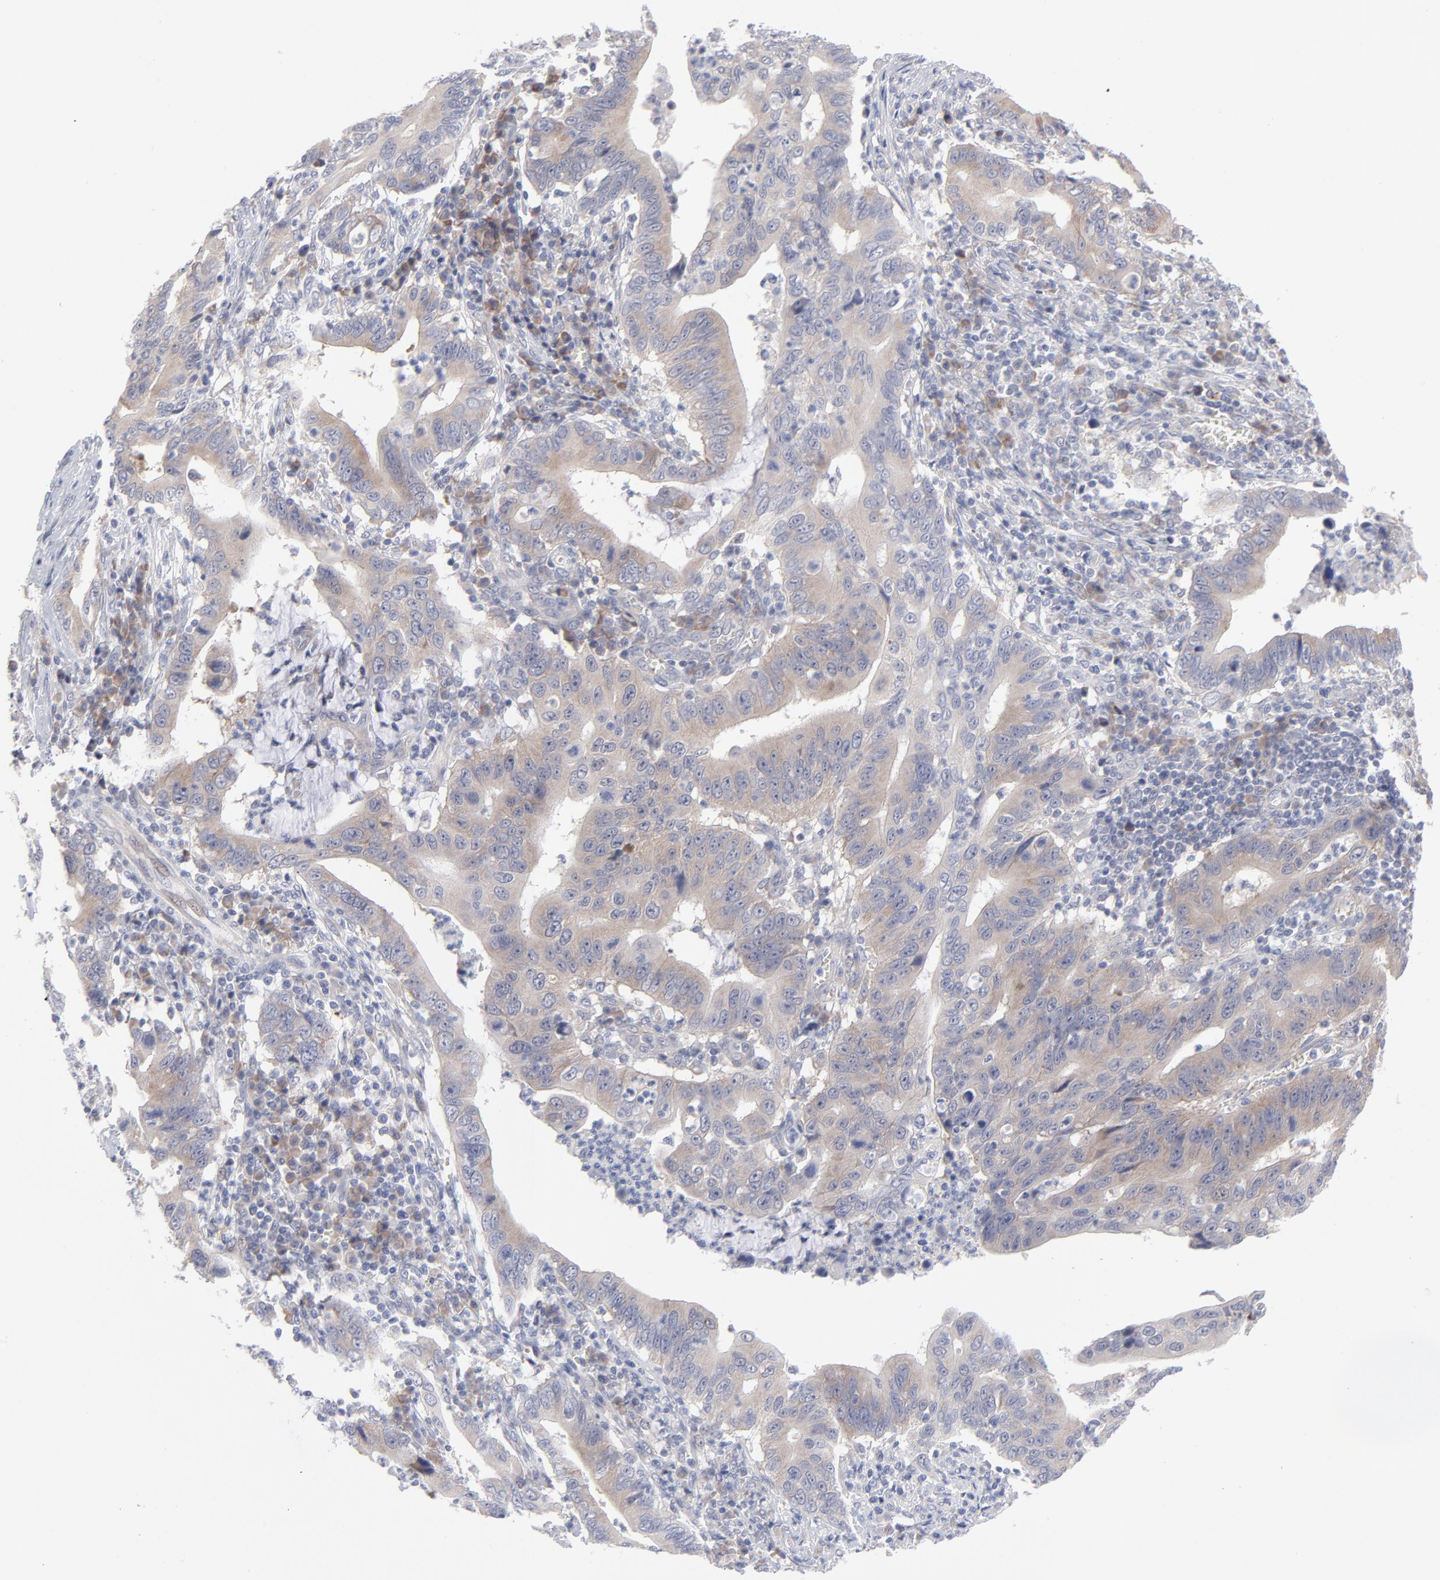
{"staining": {"intensity": "weak", "quantity": ">75%", "location": "cytoplasmic/membranous"}, "tissue": "stomach cancer", "cell_type": "Tumor cells", "image_type": "cancer", "snomed": [{"axis": "morphology", "description": "Adenocarcinoma, NOS"}, {"axis": "topography", "description": "Stomach, upper"}], "caption": "Human stomach cancer stained with a brown dye exhibits weak cytoplasmic/membranous positive staining in about >75% of tumor cells.", "gene": "RPS24", "patient": {"sex": "male", "age": 63}}